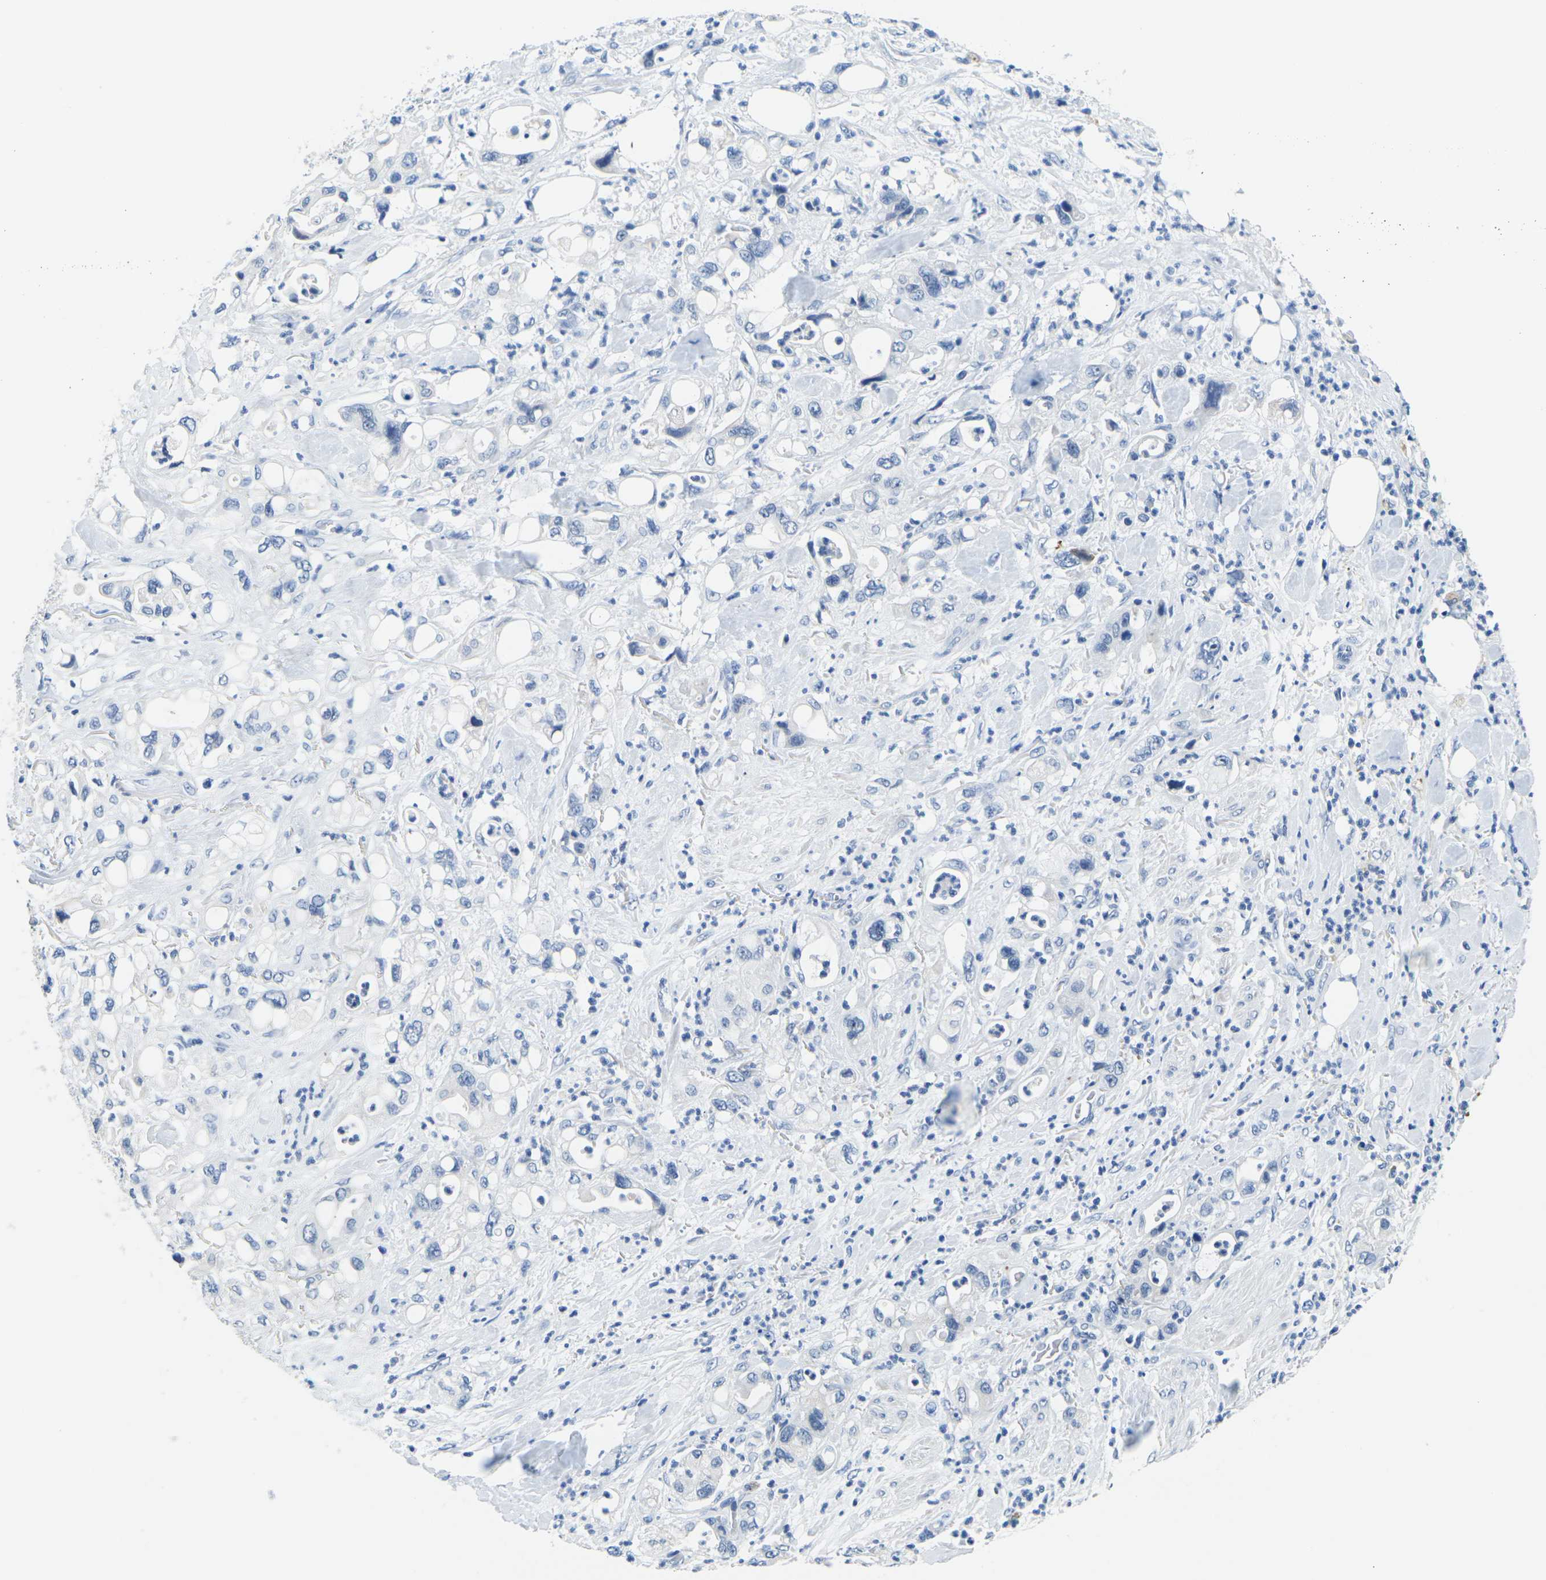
{"staining": {"intensity": "negative", "quantity": "none", "location": "none"}, "tissue": "pancreatic cancer", "cell_type": "Tumor cells", "image_type": "cancer", "snomed": [{"axis": "morphology", "description": "Adenocarcinoma, NOS"}, {"axis": "topography", "description": "Pancreas"}], "caption": "A micrograph of pancreatic cancer (adenocarcinoma) stained for a protein demonstrates no brown staining in tumor cells.", "gene": "GPR15", "patient": {"sex": "male", "age": 70}}